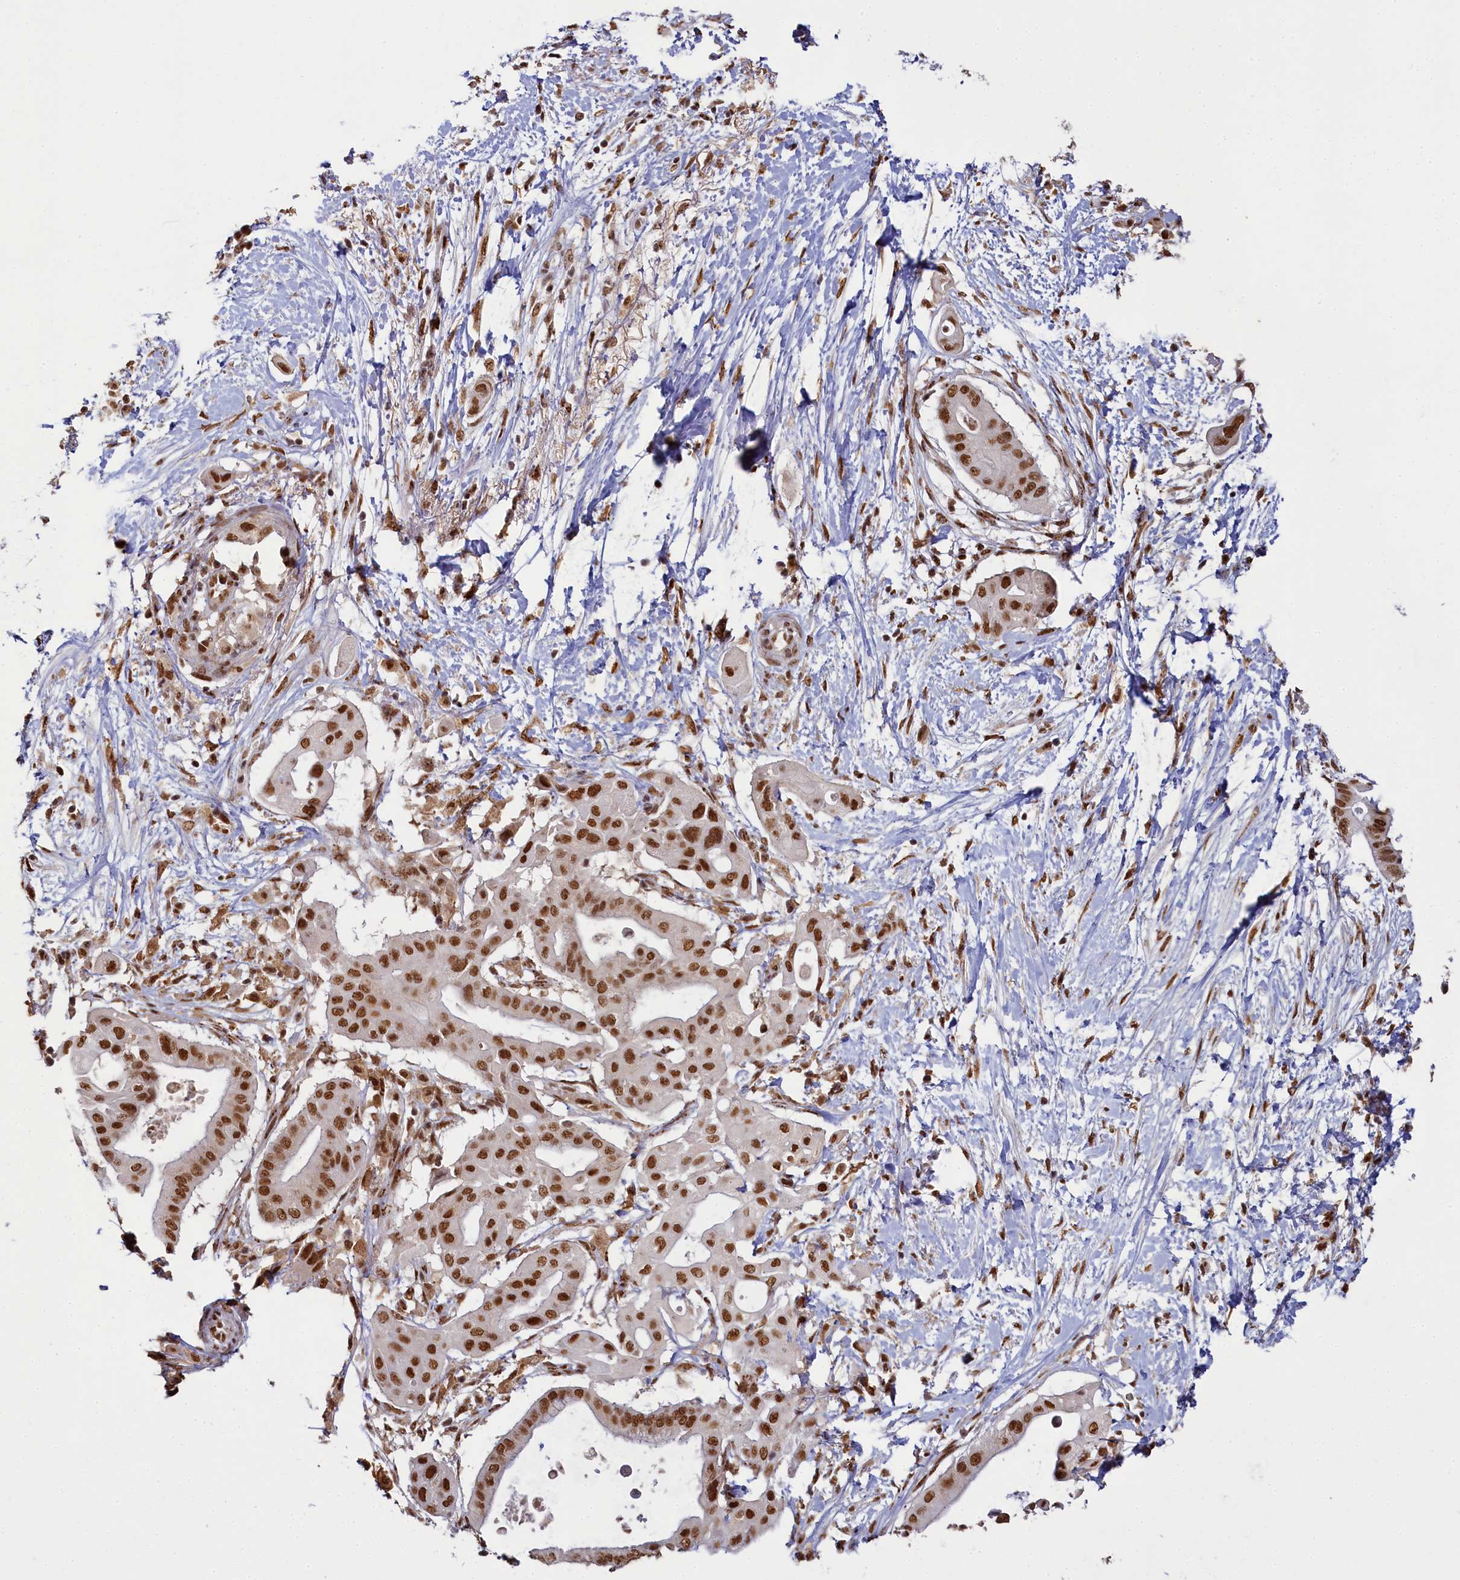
{"staining": {"intensity": "moderate", "quantity": ">75%", "location": "nuclear"}, "tissue": "pancreatic cancer", "cell_type": "Tumor cells", "image_type": "cancer", "snomed": [{"axis": "morphology", "description": "Adenocarcinoma, NOS"}, {"axis": "topography", "description": "Pancreas"}], "caption": "A micrograph of pancreatic cancer (adenocarcinoma) stained for a protein exhibits moderate nuclear brown staining in tumor cells.", "gene": "PPHLN1", "patient": {"sex": "male", "age": 68}}